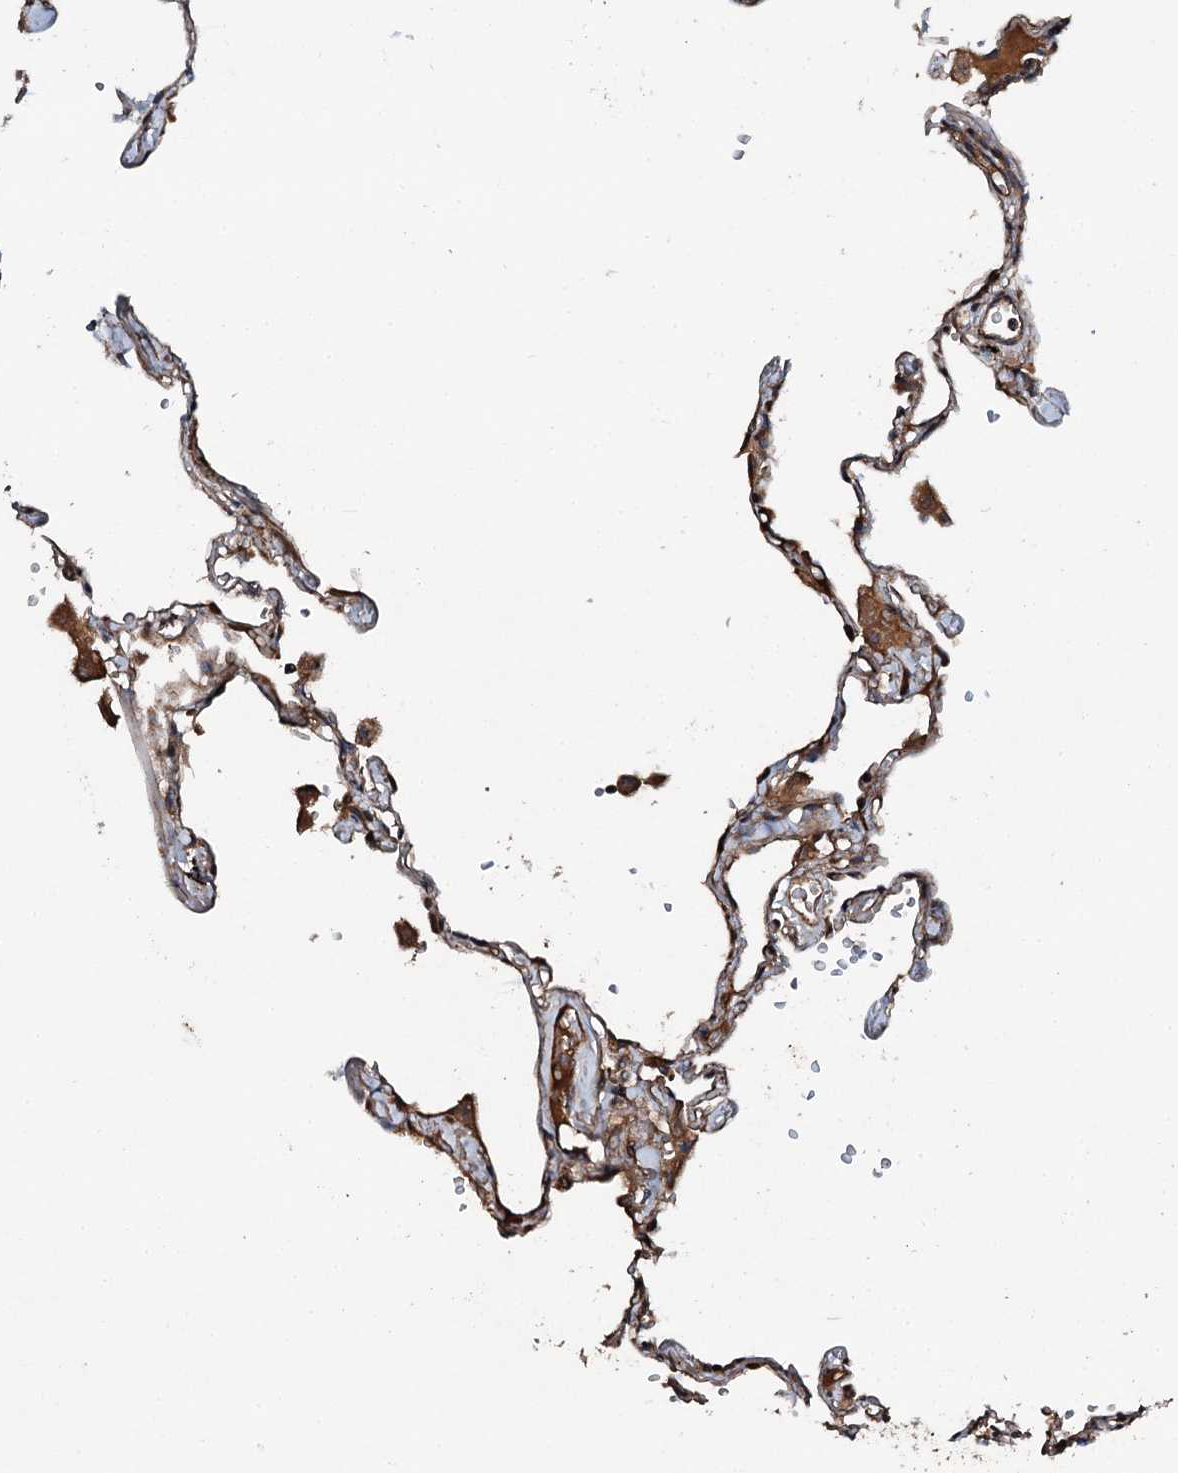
{"staining": {"intensity": "strong", "quantity": ">75%", "location": "cytoplasmic/membranous"}, "tissue": "lung", "cell_type": "Alveolar cells", "image_type": "normal", "snomed": [{"axis": "morphology", "description": "Normal tissue, NOS"}, {"axis": "topography", "description": "Lung"}], "caption": "A high amount of strong cytoplasmic/membranous positivity is present in about >75% of alveolar cells in normal lung.", "gene": "FLYWCH1", "patient": {"sex": "female", "age": 67}}